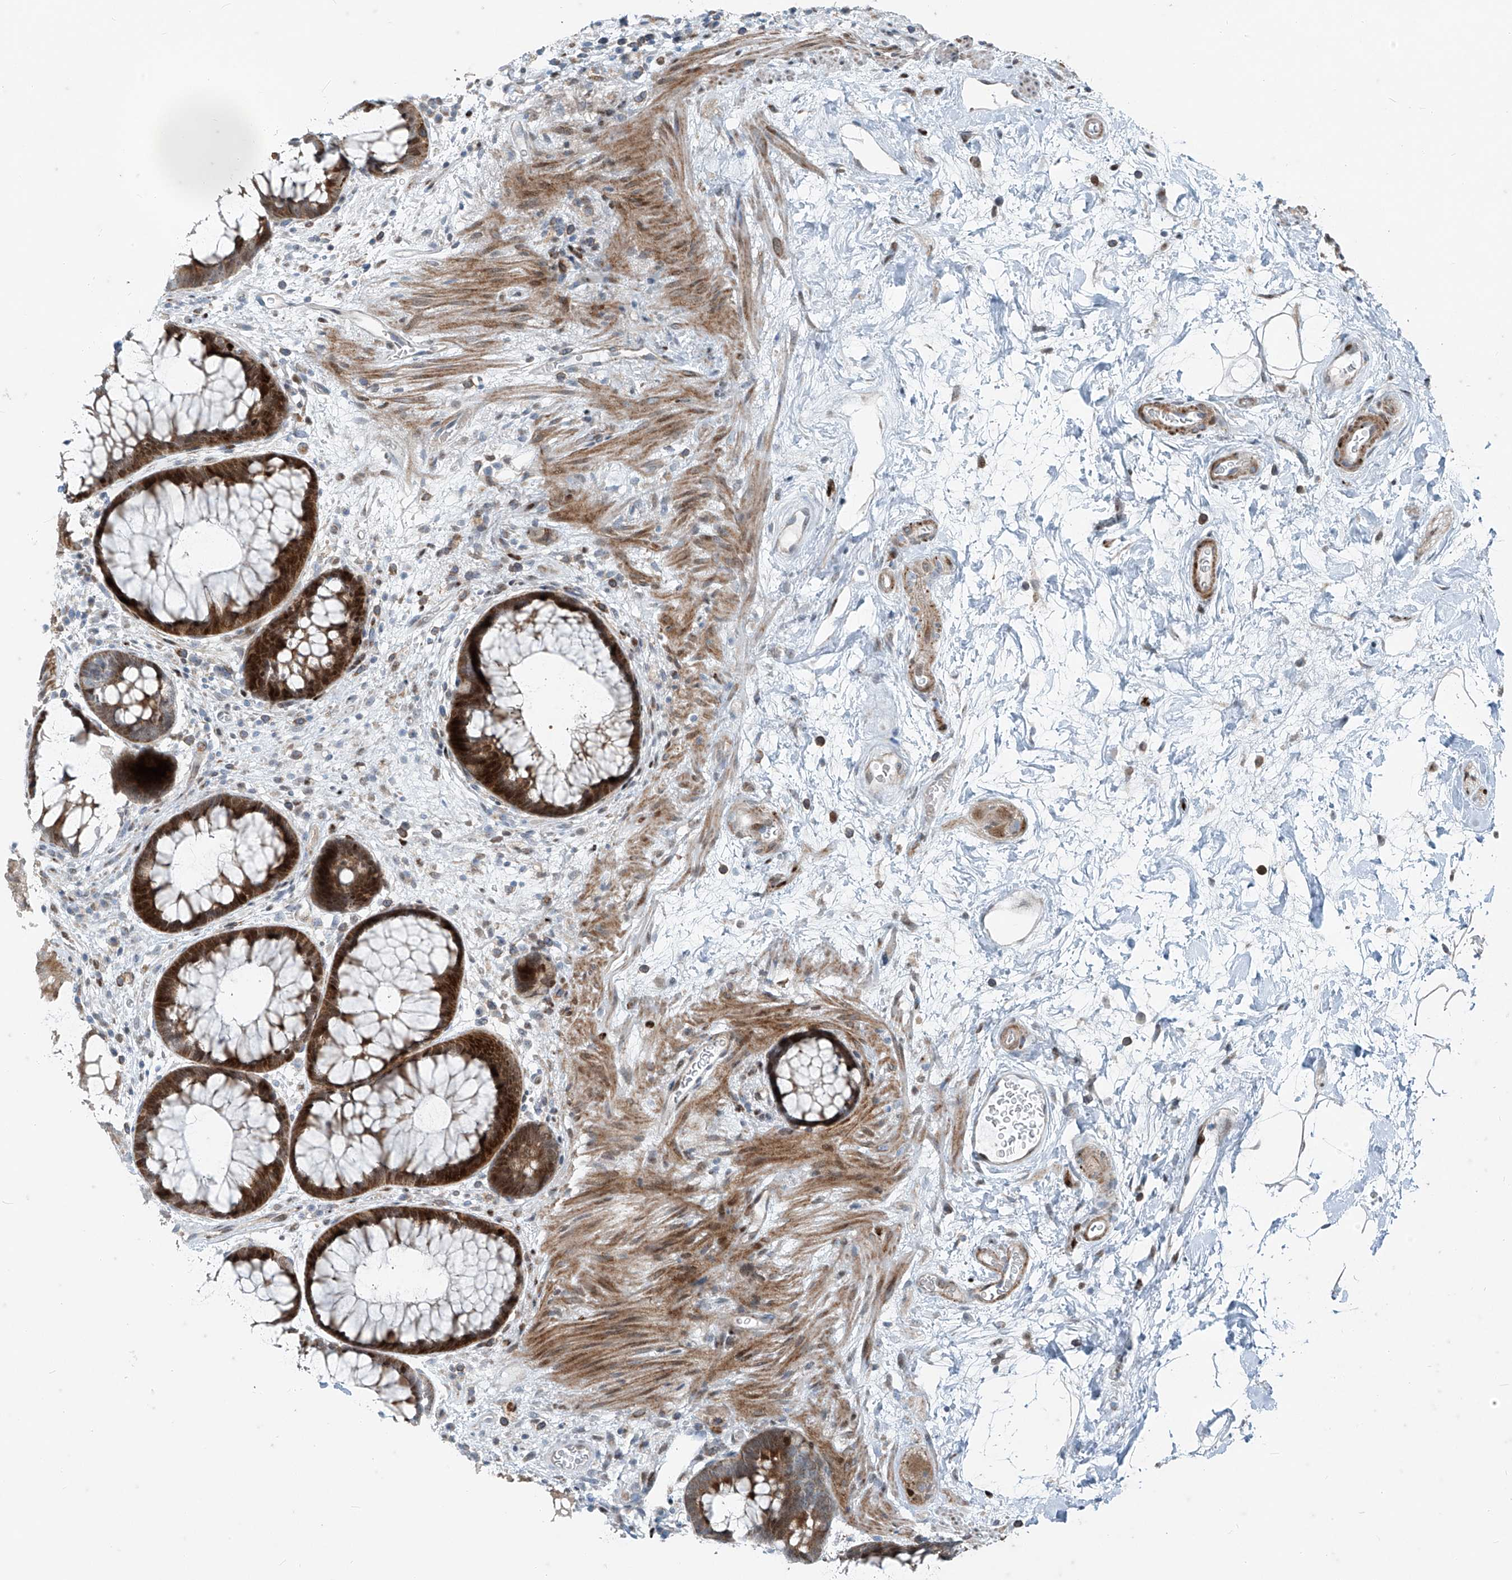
{"staining": {"intensity": "strong", "quantity": ">75%", "location": "cytoplasmic/membranous,nuclear"}, "tissue": "rectum", "cell_type": "Glandular cells", "image_type": "normal", "snomed": [{"axis": "morphology", "description": "Normal tissue, NOS"}, {"axis": "topography", "description": "Rectum"}], "caption": "Immunohistochemical staining of benign human rectum reveals strong cytoplasmic/membranous,nuclear protein positivity in about >75% of glandular cells.", "gene": "PPCS", "patient": {"sex": "male", "age": 51}}